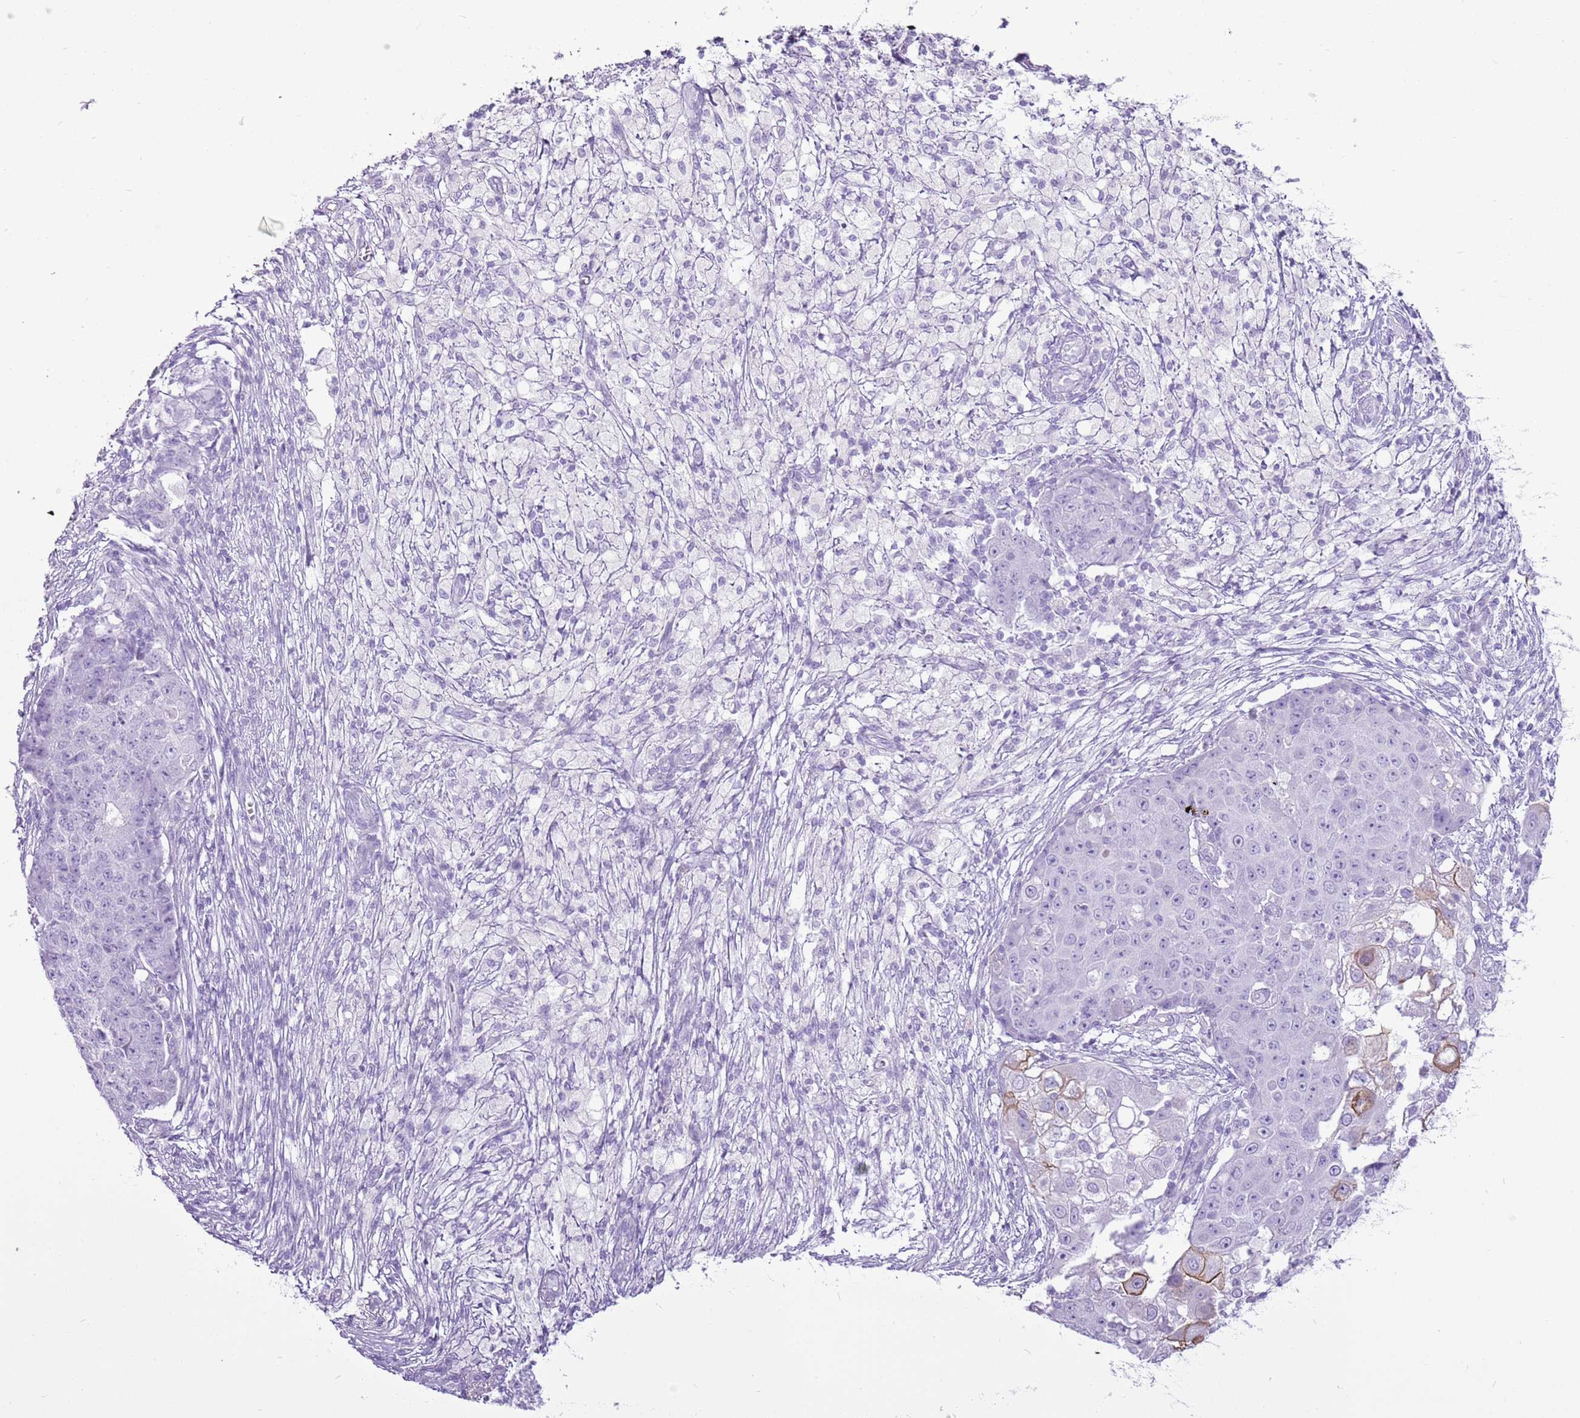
{"staining": {"intensity": "negative", "quantity": "none", "location": "none"}, "tissue": "ovarian cancer", "cell_type": "Tumor cells", "image_type": "cancer", "snomed": [{"axis": "morphology", "description": "Carcinoma, endometroid"}, {"axis": "topography", "description": "Ovary"}], "caption": "IHC photomicrograph of neoplastic tissue: human endometroid carcinoma (ovarian) stained with DAB (3,3'-diaminobenzidine) shows no significant protein staining in tumor cells. Nuclei are stained in blue.", "gene": "CNFN", "patient": {"sex": "female", "age": 42}}